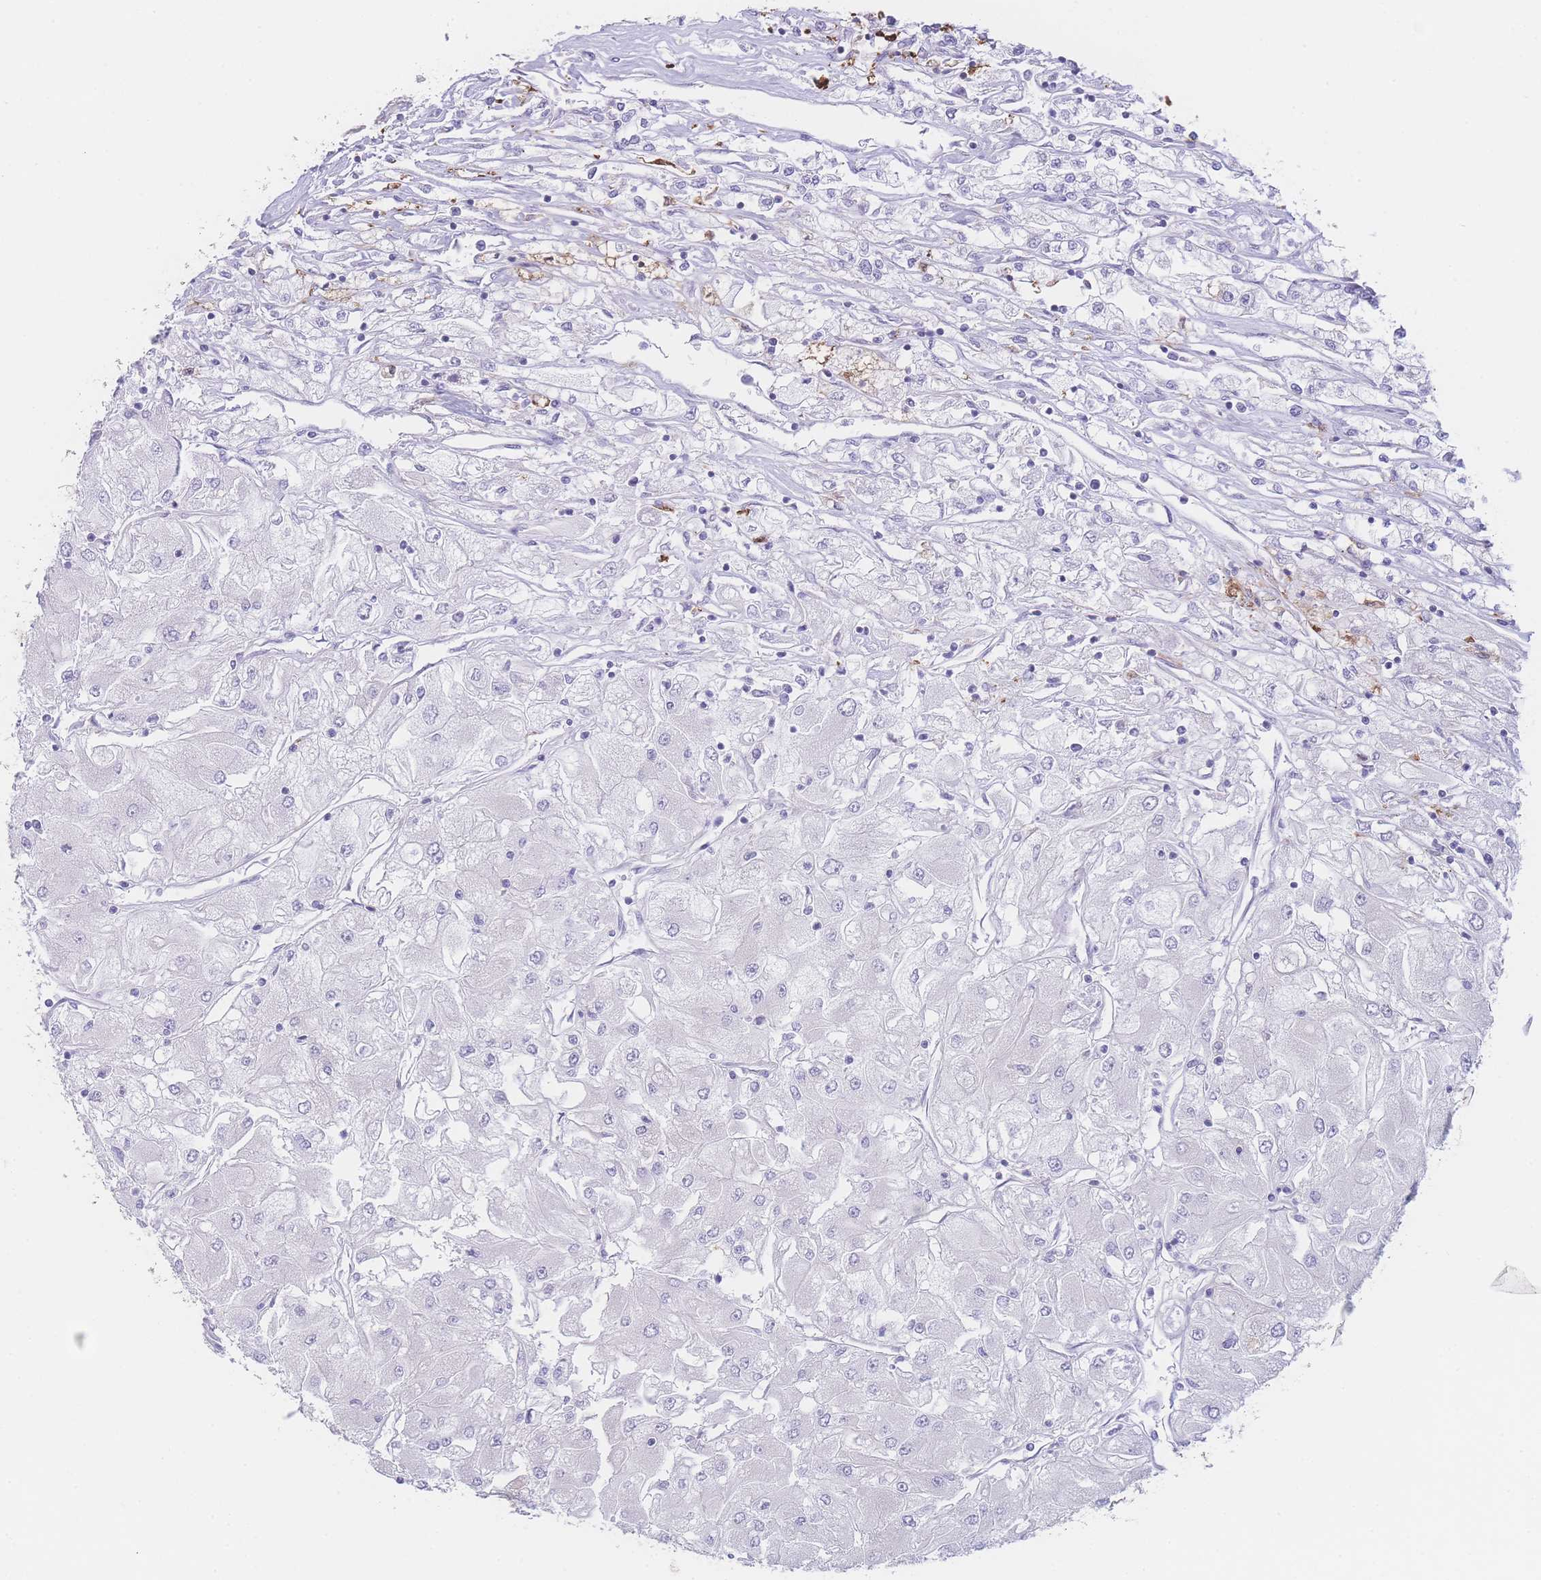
{"staining": {"intensity": "negative", "quantity": "none", "location": "none"}, "tissue": "renal cancer", "cell_type": "Tumor cells", "image_type": "cancer", "snomed": [{"axis": "morphology", "description": "Adenocarcinoma, NOS"}, {"axis": "topography", "description": "Kidney"}], "caption": "Histopathology image shows no significant protein expression in tumor cells of renal adenocarcinoma.", "gene": "NBEAL1", "patient": {"sex": "male", "age": 80}}